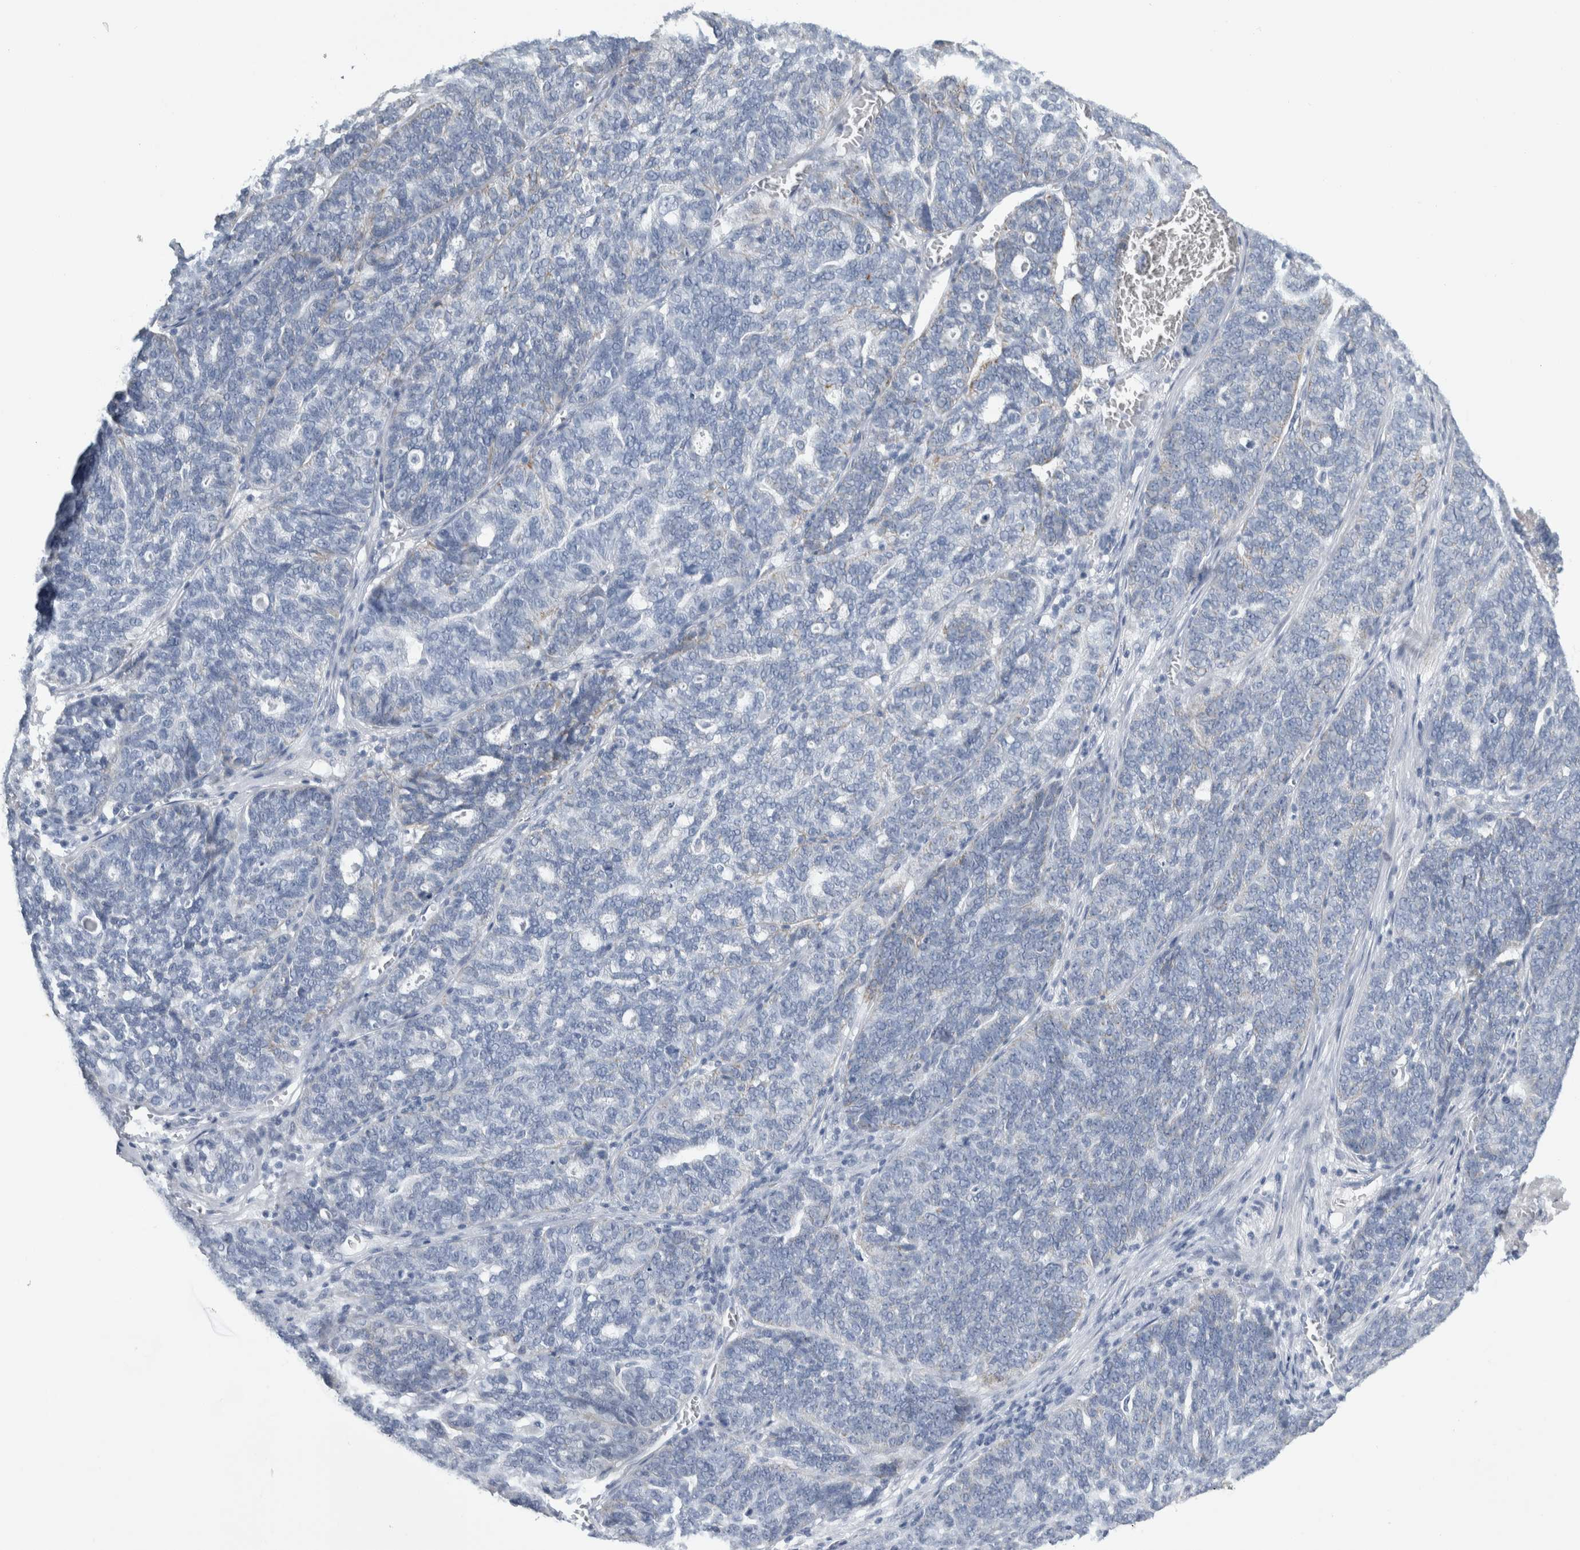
{"staining": {"intensity": "negative", "quantity": "none", "location": "none"}, "tissue": "ovarian cancer", "cell_type": "Tumor cells", "image_type": "cancer", "snomed": [{"axis": "morphology", "description": "Cystadenocarcinoma, serous, NOS"}, {"axis": "topography", "description": "Ovary"}], "caption": "Photomicrograph shows no protein expression in tumor cells of serous cystadenocarcinoma (ovarian) tissue.", "gene": "FXYD7", "patient": {"sex": "female", "age": 59}}